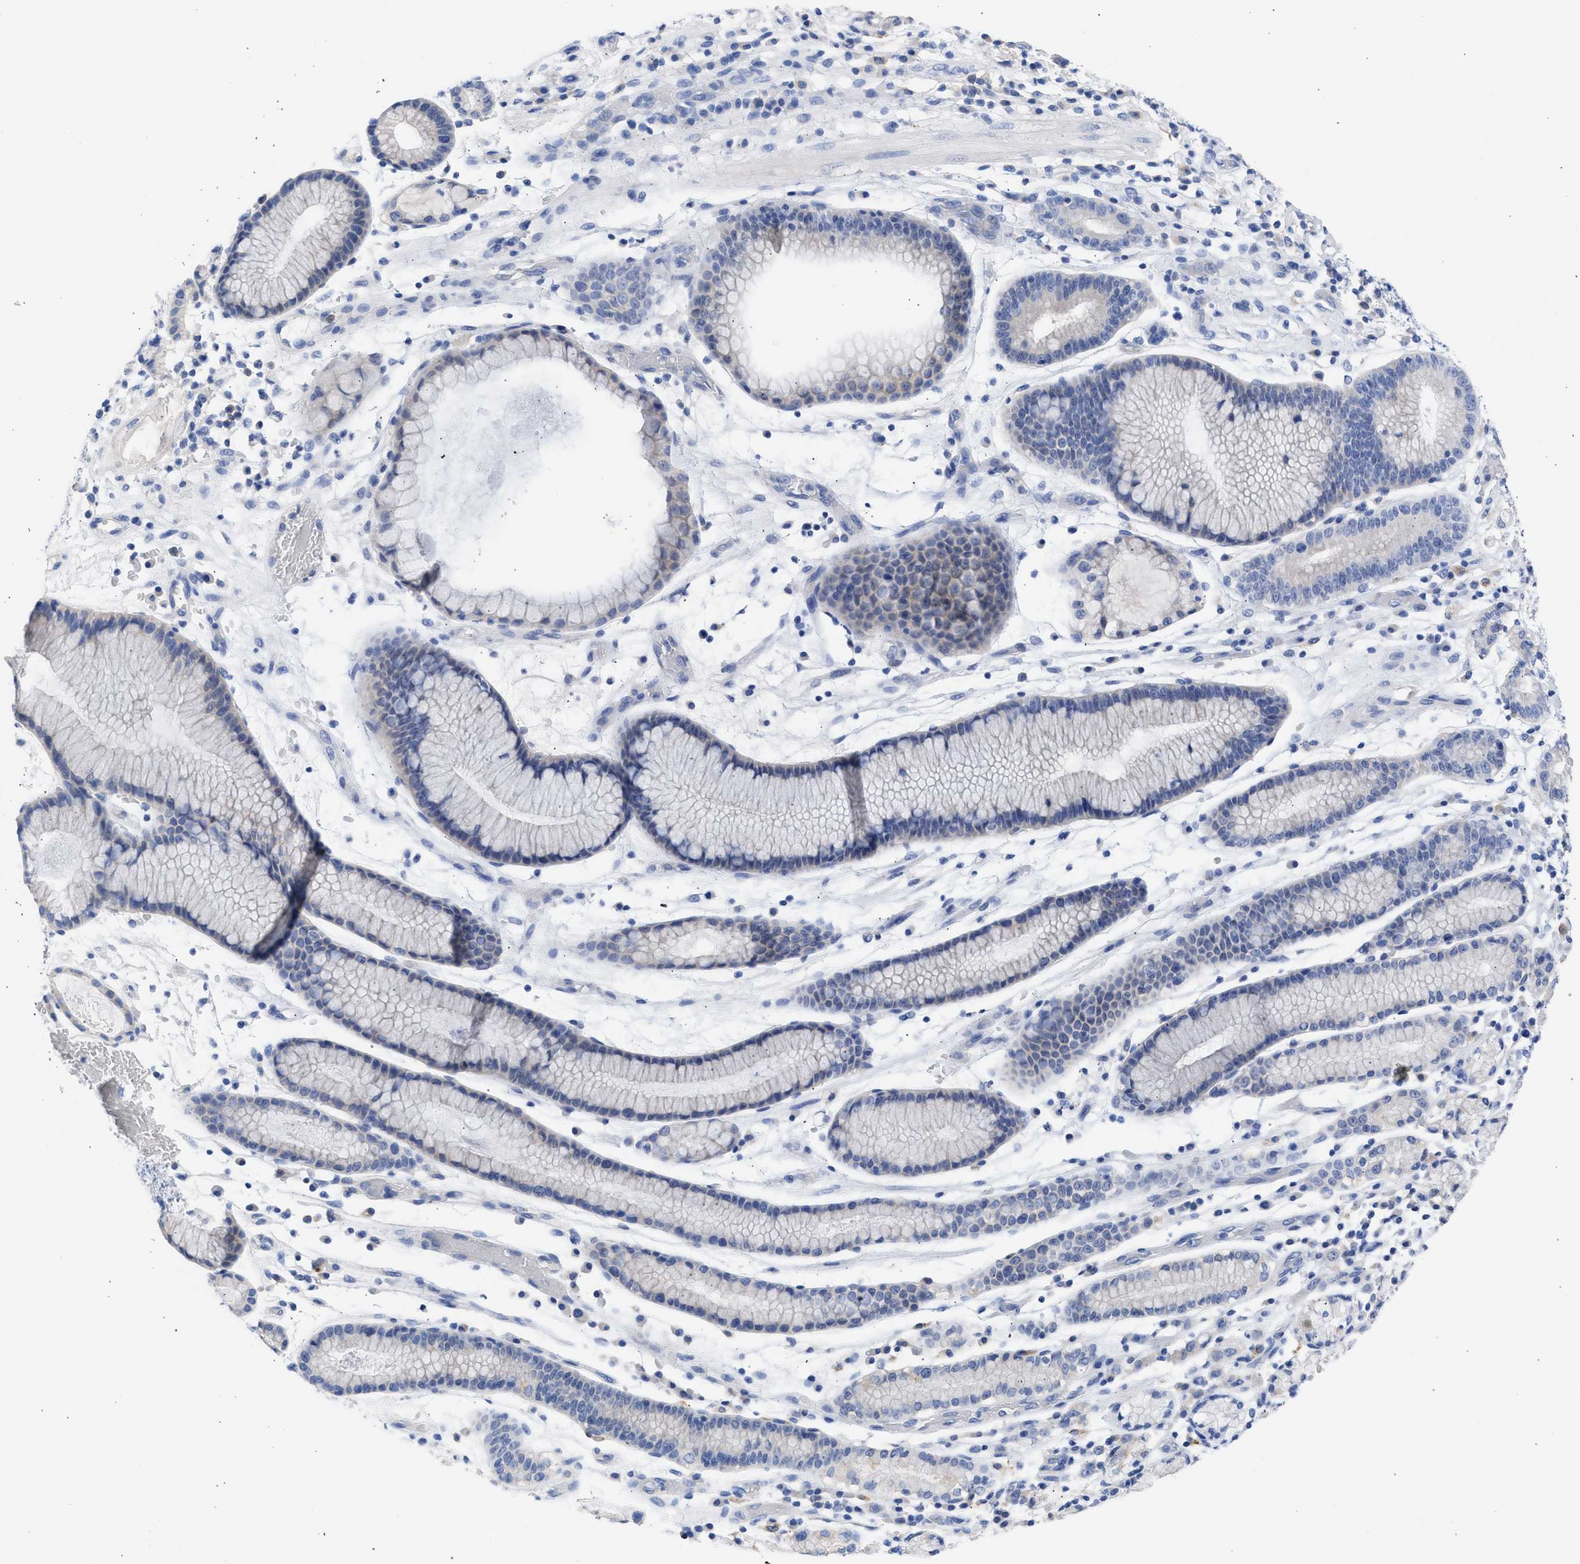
{"staining": {"intensity": "negative", "quantity": "none", "location": "none"}, "tissue": "stomach cancer", "cell_type": "Tumor cells", "image_type": "cancer", "snomed": [{"axis": "morphology", "description": "Adenocarcinoma, NOS"}, {"axis": "topography", "description": "Stomach, lower"}], "caption": "Protein analysis of adenocarcinoma (stomach) reveals no significant positivity in tumor cells.", "gene": "RSPH1", "patient": {"sex": "male", "age": 88}}